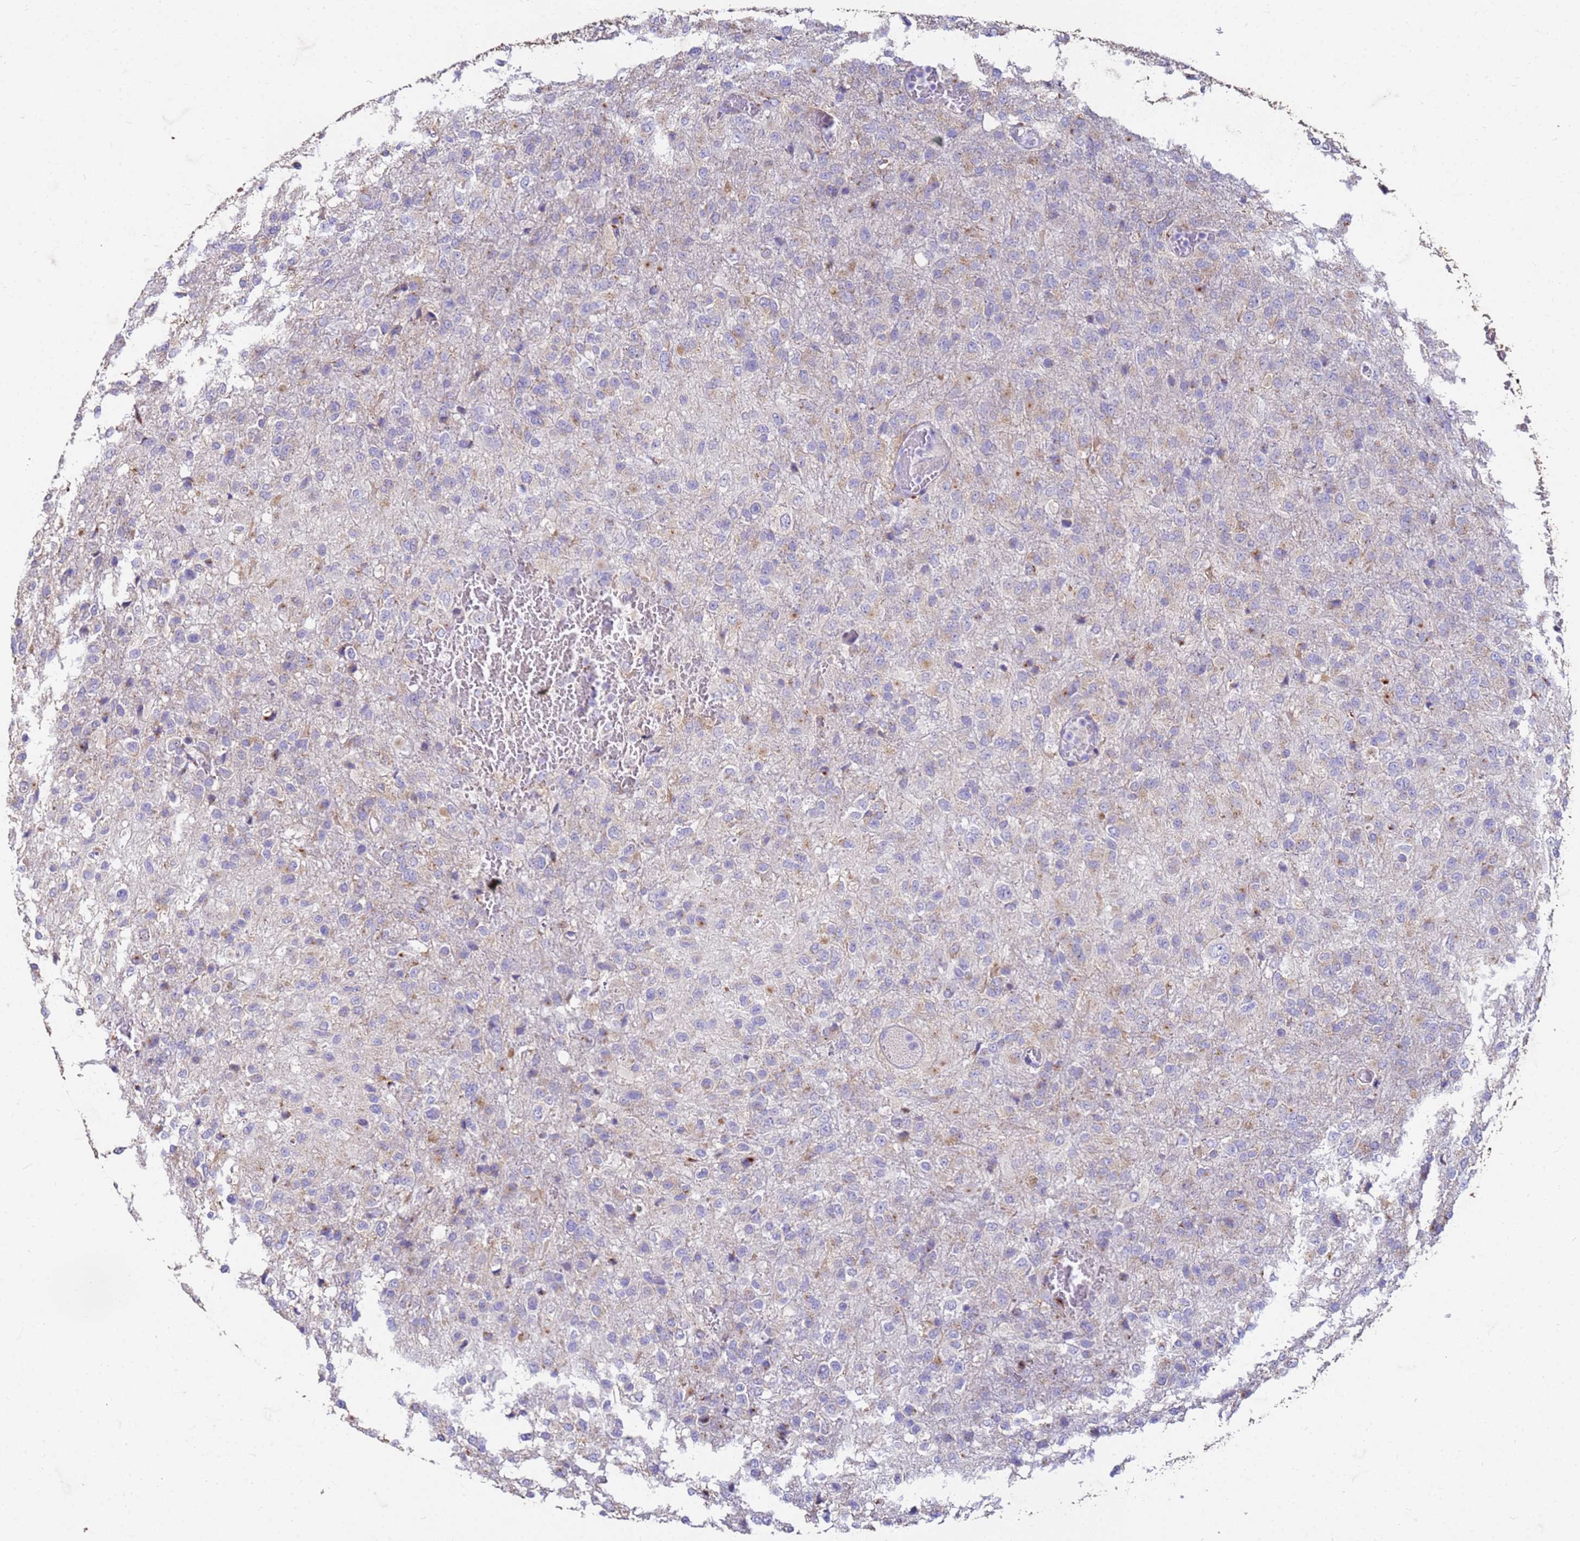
{"staining": {"intensity": "negative", "quantity": "none", "location": "none"}, "tissue": "glioma", "cell_type": "Tumor cells", "image_type": "cancer", "snomed": [{"axis": "morphology", "description": "Glioma, malignant, High grade"}, {"axis": "topography", "description": "Brain"}], "caption": "The immunohistochemistry (IHC) histopathology image has no significant staining in tumor cells of malignant glioma (high-grade) tissue.", "gene": "SLC25A15", "patient": {"sex": "female", "age": 74}}